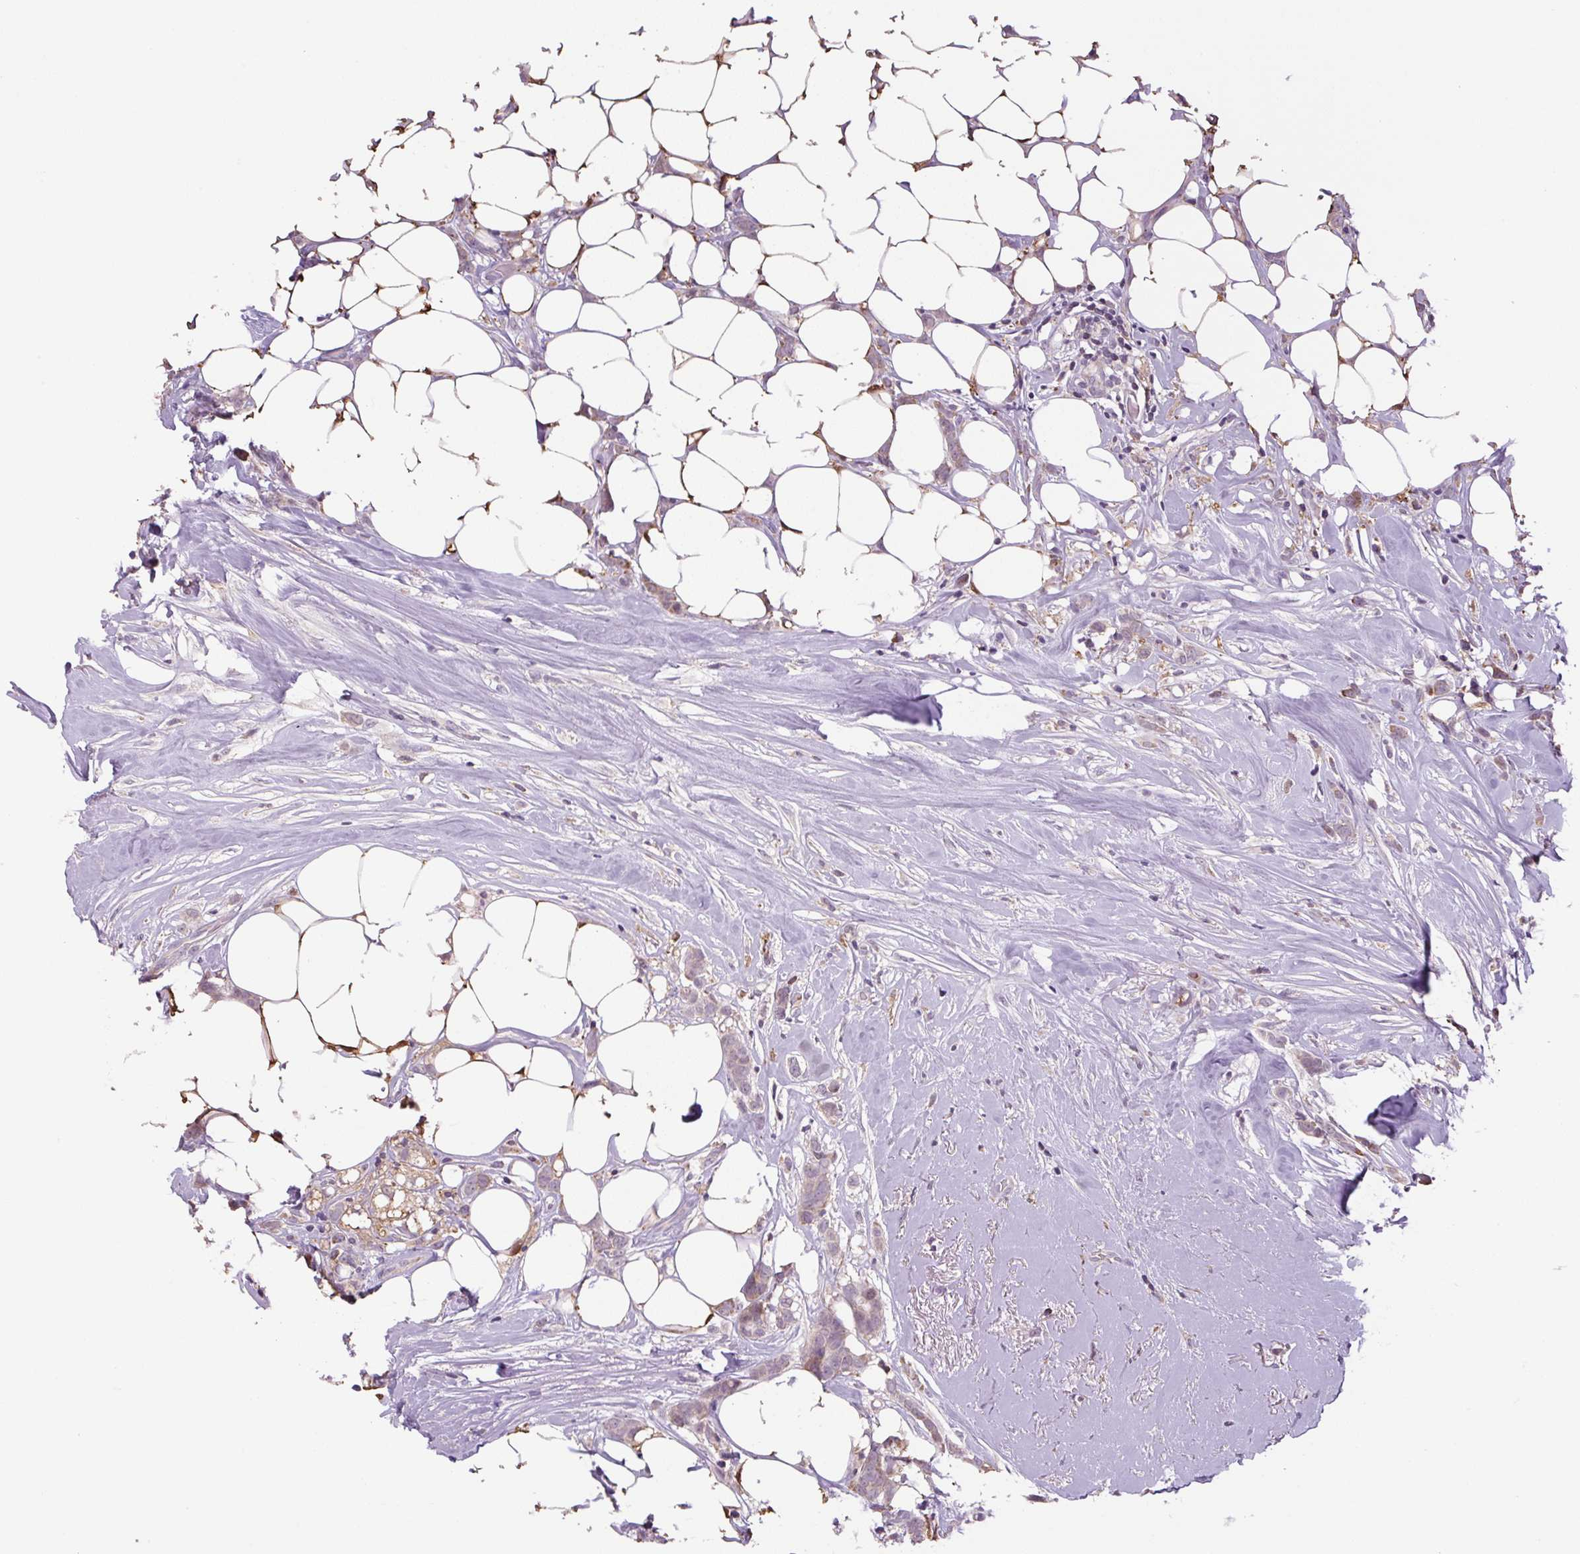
{"staining": {"intensity": "weak", "quantity": ">75%", "location": "cytoplasmic/membranous"}, "tissue": "breast cancer", "cell_type": "Tumor cells", "image_type": "cancer", "snomed": [{"axis": "morphology", "description": "Duct carcinoma"}, {"axis": "topography", "description": "Breast"}], "caption": "The histopathology image demonstrates immunohistochemical staining of breast intraductal carcinoma. There is weak cytoplasmic/membranous positivity is appreciated in approximately >75% of tumor cells.", "gene": "SGF29", "patient": {"sex": "female", "age": 80}}